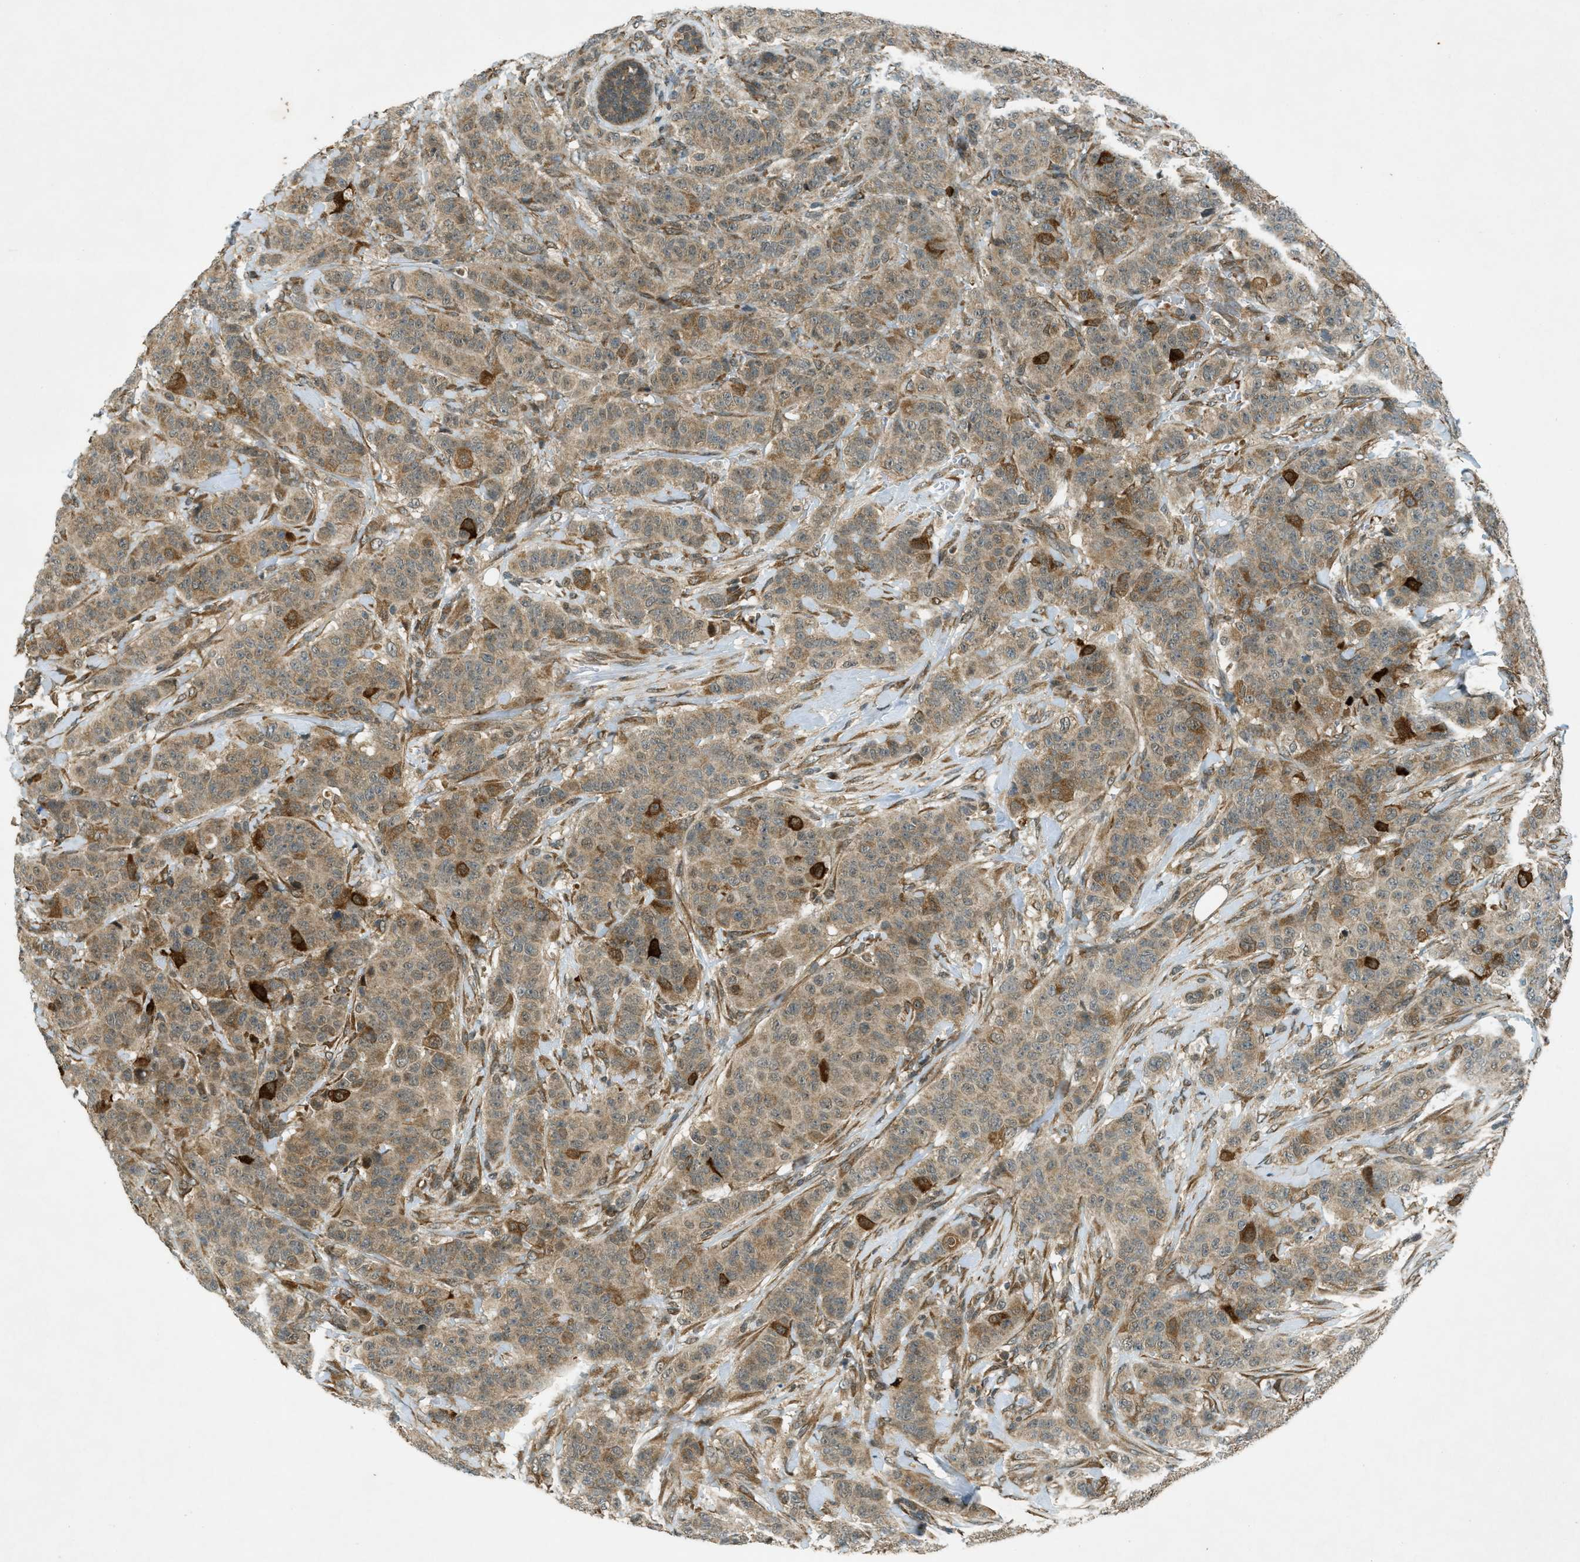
{"staining": {"intensity": "moderate", "quantity": ">75%", "location": "cytoplasmic/membranous"}, "tissue": "breast cancer", "cell_type": "Tumor cells", "image_type": "cancer", "snomed": [{"axis": "morphology", "description": "Normal tissue, NOS"}, {"axis": "morphology", "description": "Duct carcinoma"}, {"axis": "topography", "description": "Breast"}], "caption": "IHC histopathology image of neoplastic tissue: human infiltrating ductal carcinoma (breast) stained using immunohistochemistry (IHC) demonstrates medium levels of moderate protein expression localized specifically in the cytoplasmic/membranous of tumor cells, appearing as a cytoplasmic/membranous brown color.", "gene": "EIF2AK3", "patient": {"sex": "female", "age": 40}}